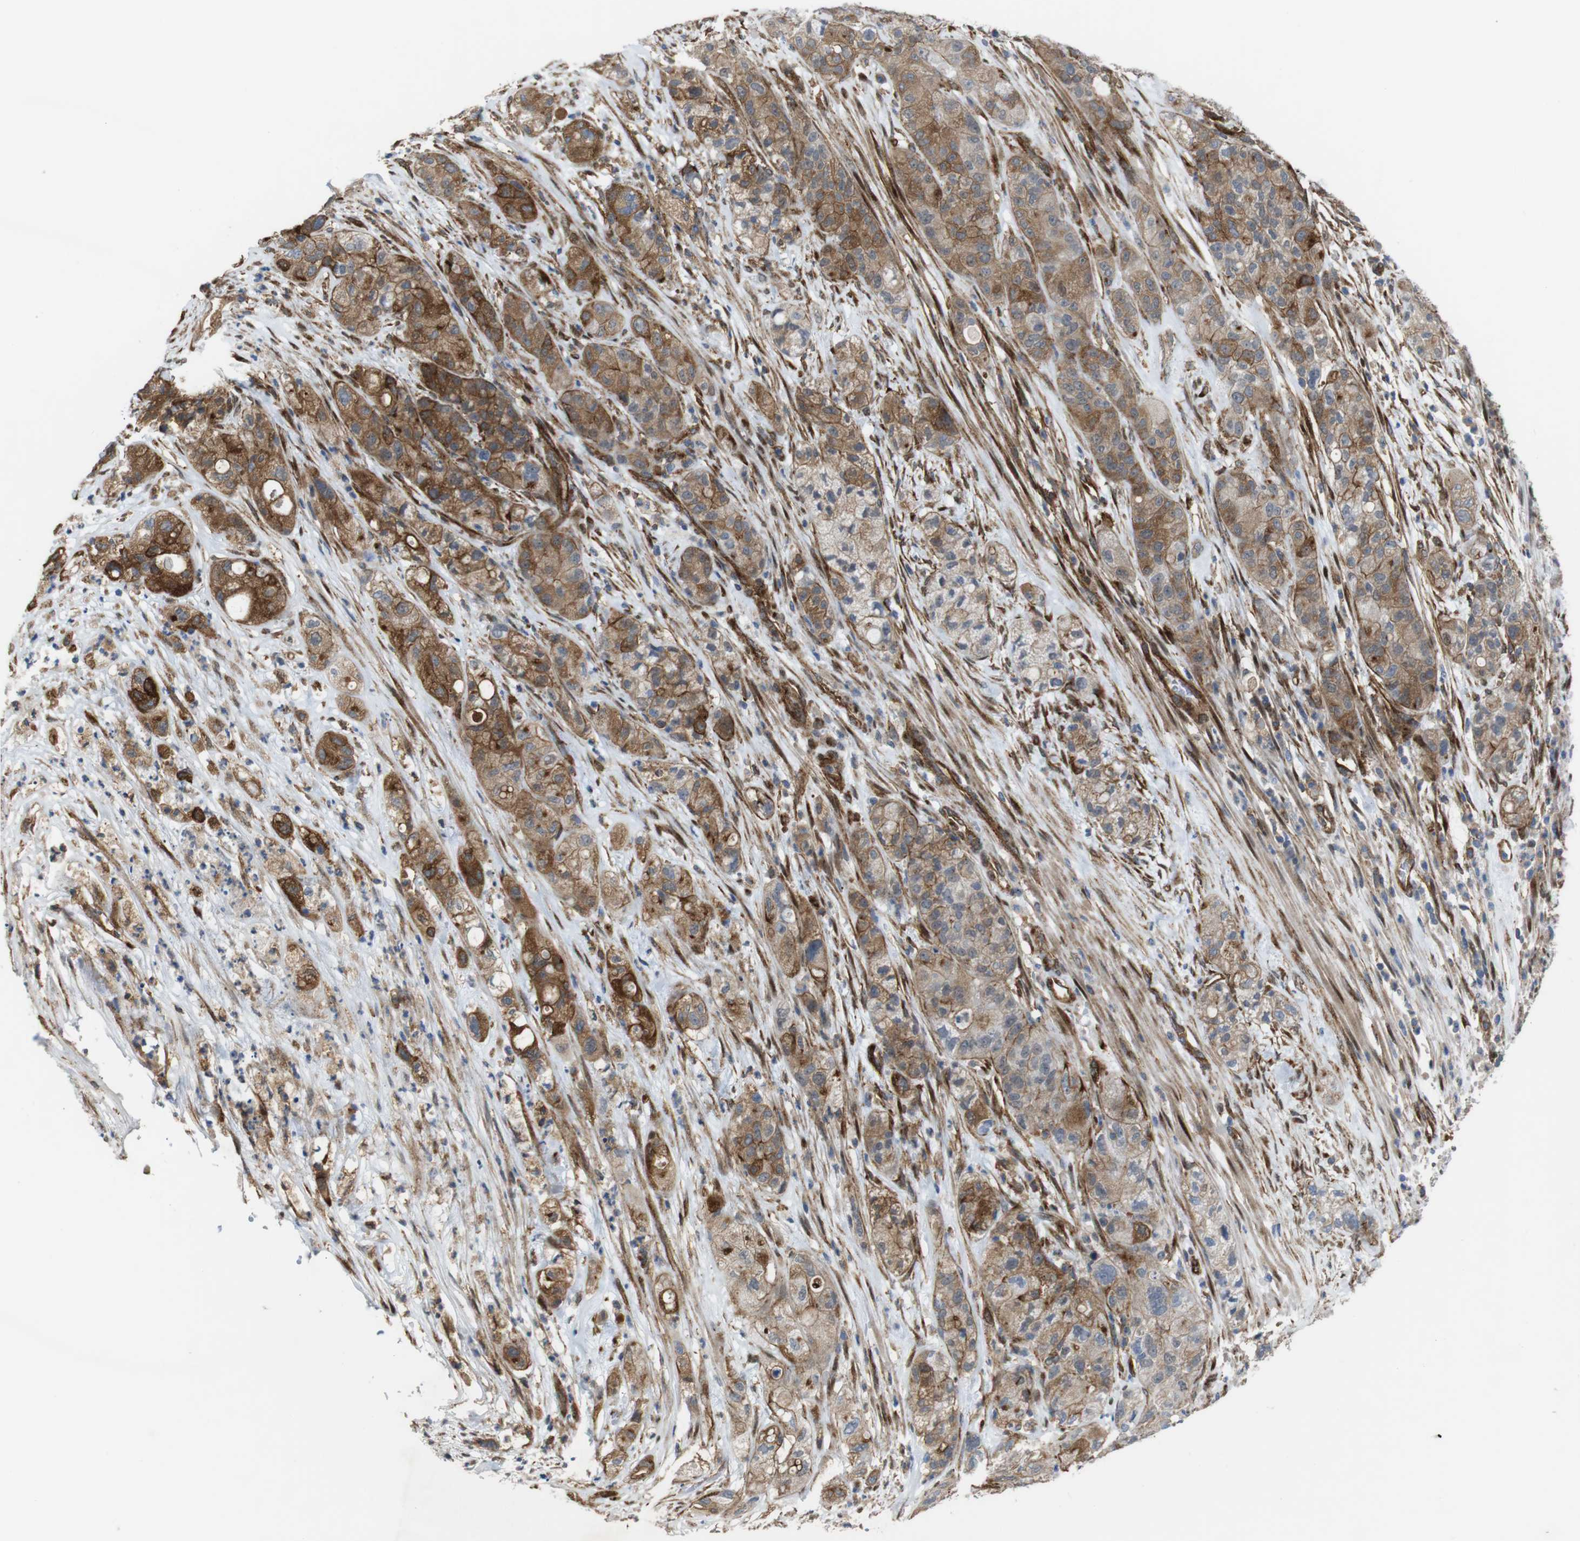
{"staining": {"intensity": "moderate", "quantity": ">75%", "location": "cytoplasmic/membranous"}, "tissue": "pancreatic cancer", "cell_type": "Tumor cells", "image_type": "cancer", "snomed": [{"axis": "morphology", "description": "Adenocarcinoma, NOS"}, {"axis": "topography", "description": "Pancreas"}], "caption": "Moderate cytoplasmic/membranous positivity is seen in approximately >75% of tumor cells in pancreatic cancer (adenocarcinoma).", "gene": "PTGER4", "patient": {"sex": "female", "age": 78}}